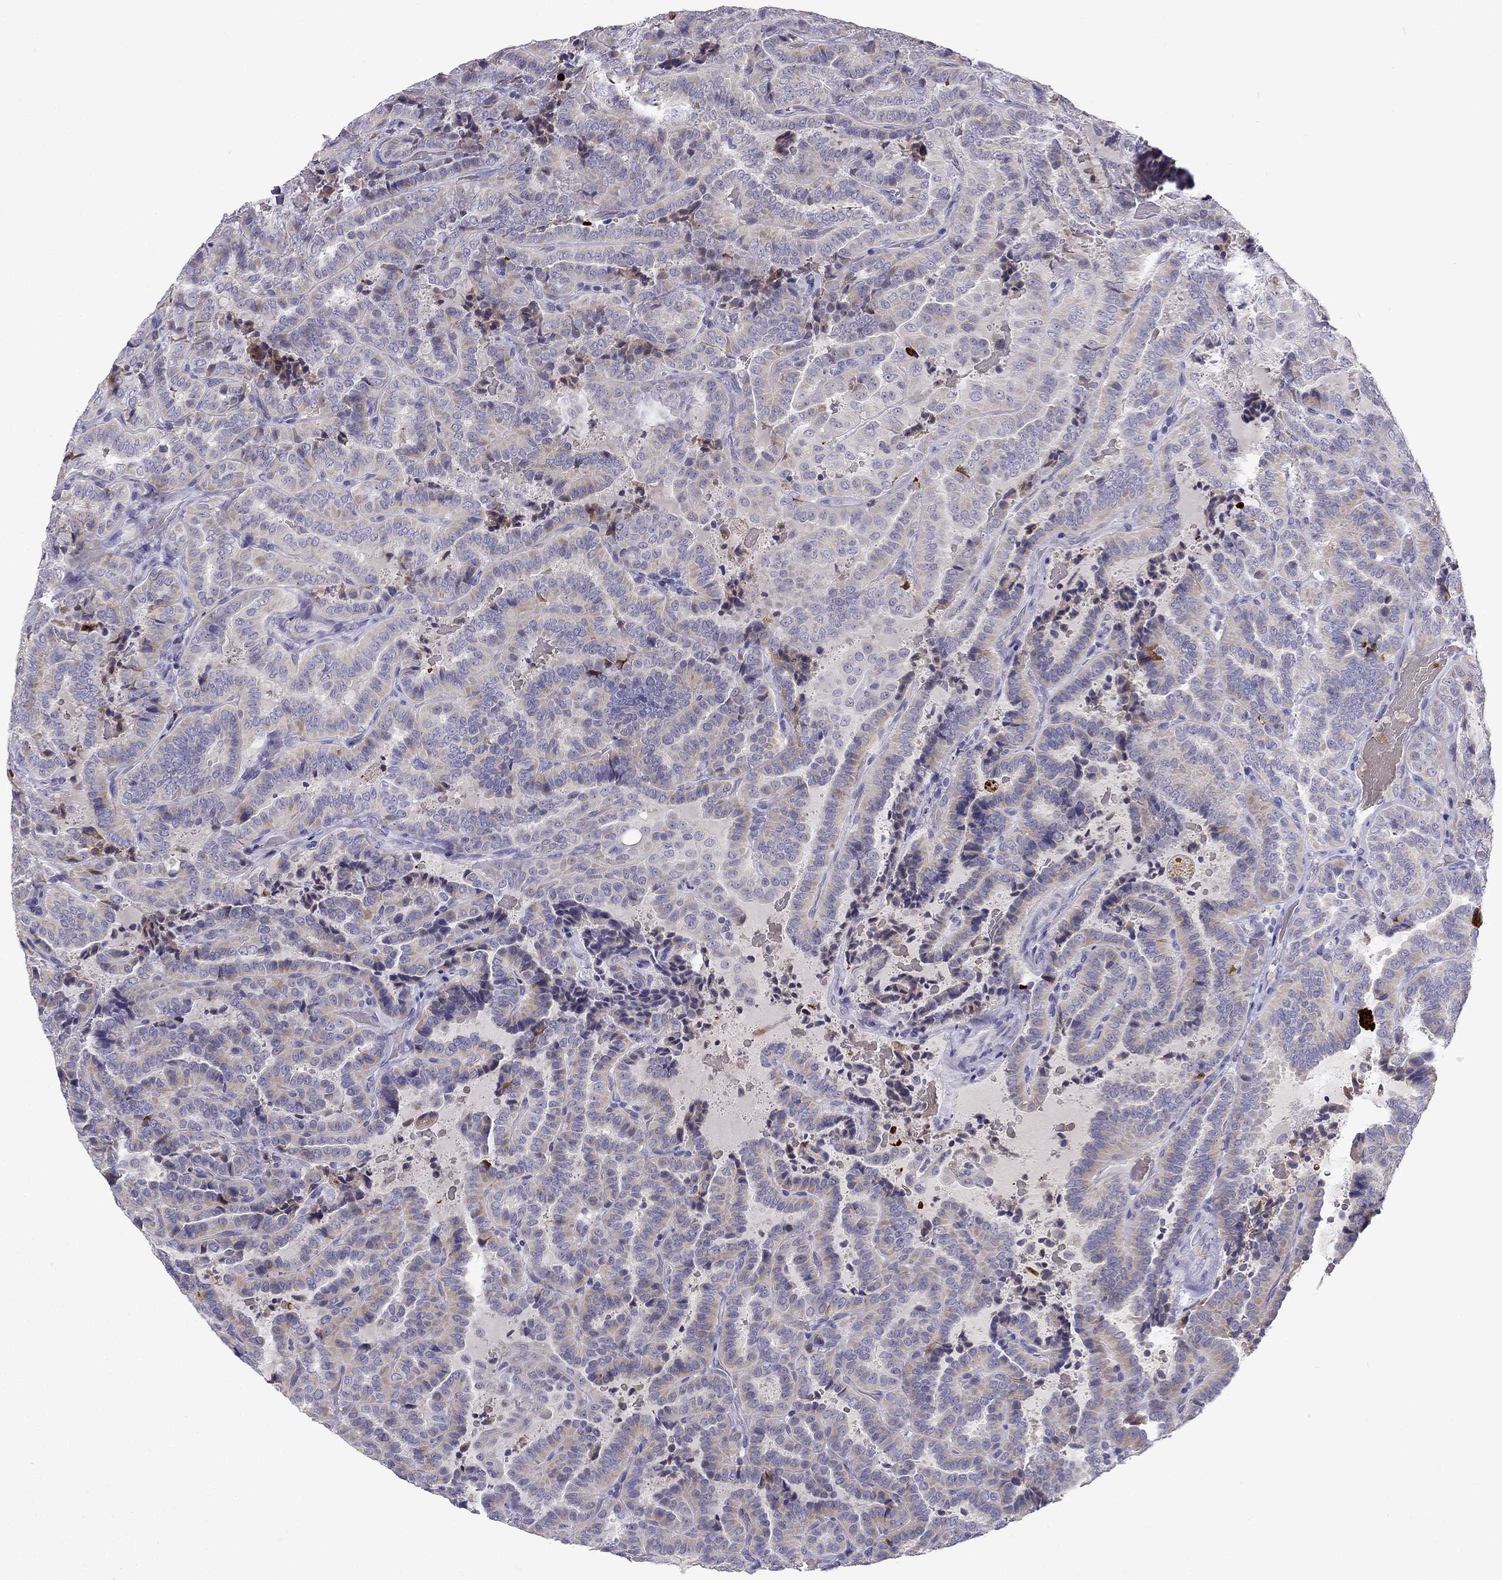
{"staining": {"intensity": "negative", "quantity": "none", "location": "none"}, "tissue": "thyroid cancer", "cell_type": "Tumor cells", "image_type": "cancer", "snomed": [{"axis": "morphology", "description": "Papillary adenocarcinoma, NOS"}, {"axis": "topography", "description": "Thyroid gland"}], "caption": "There is no significant staining in tumor cells of thyroid cancer (papillary adenocarcinoma). The staining is performed using DAB (3,3'-diaminobenzidine) brown chromogen with nuclei counter-stained in using hematoxylin.", "gene": "SLC6A4", "patient": {"sex": "female", "age": 39}}